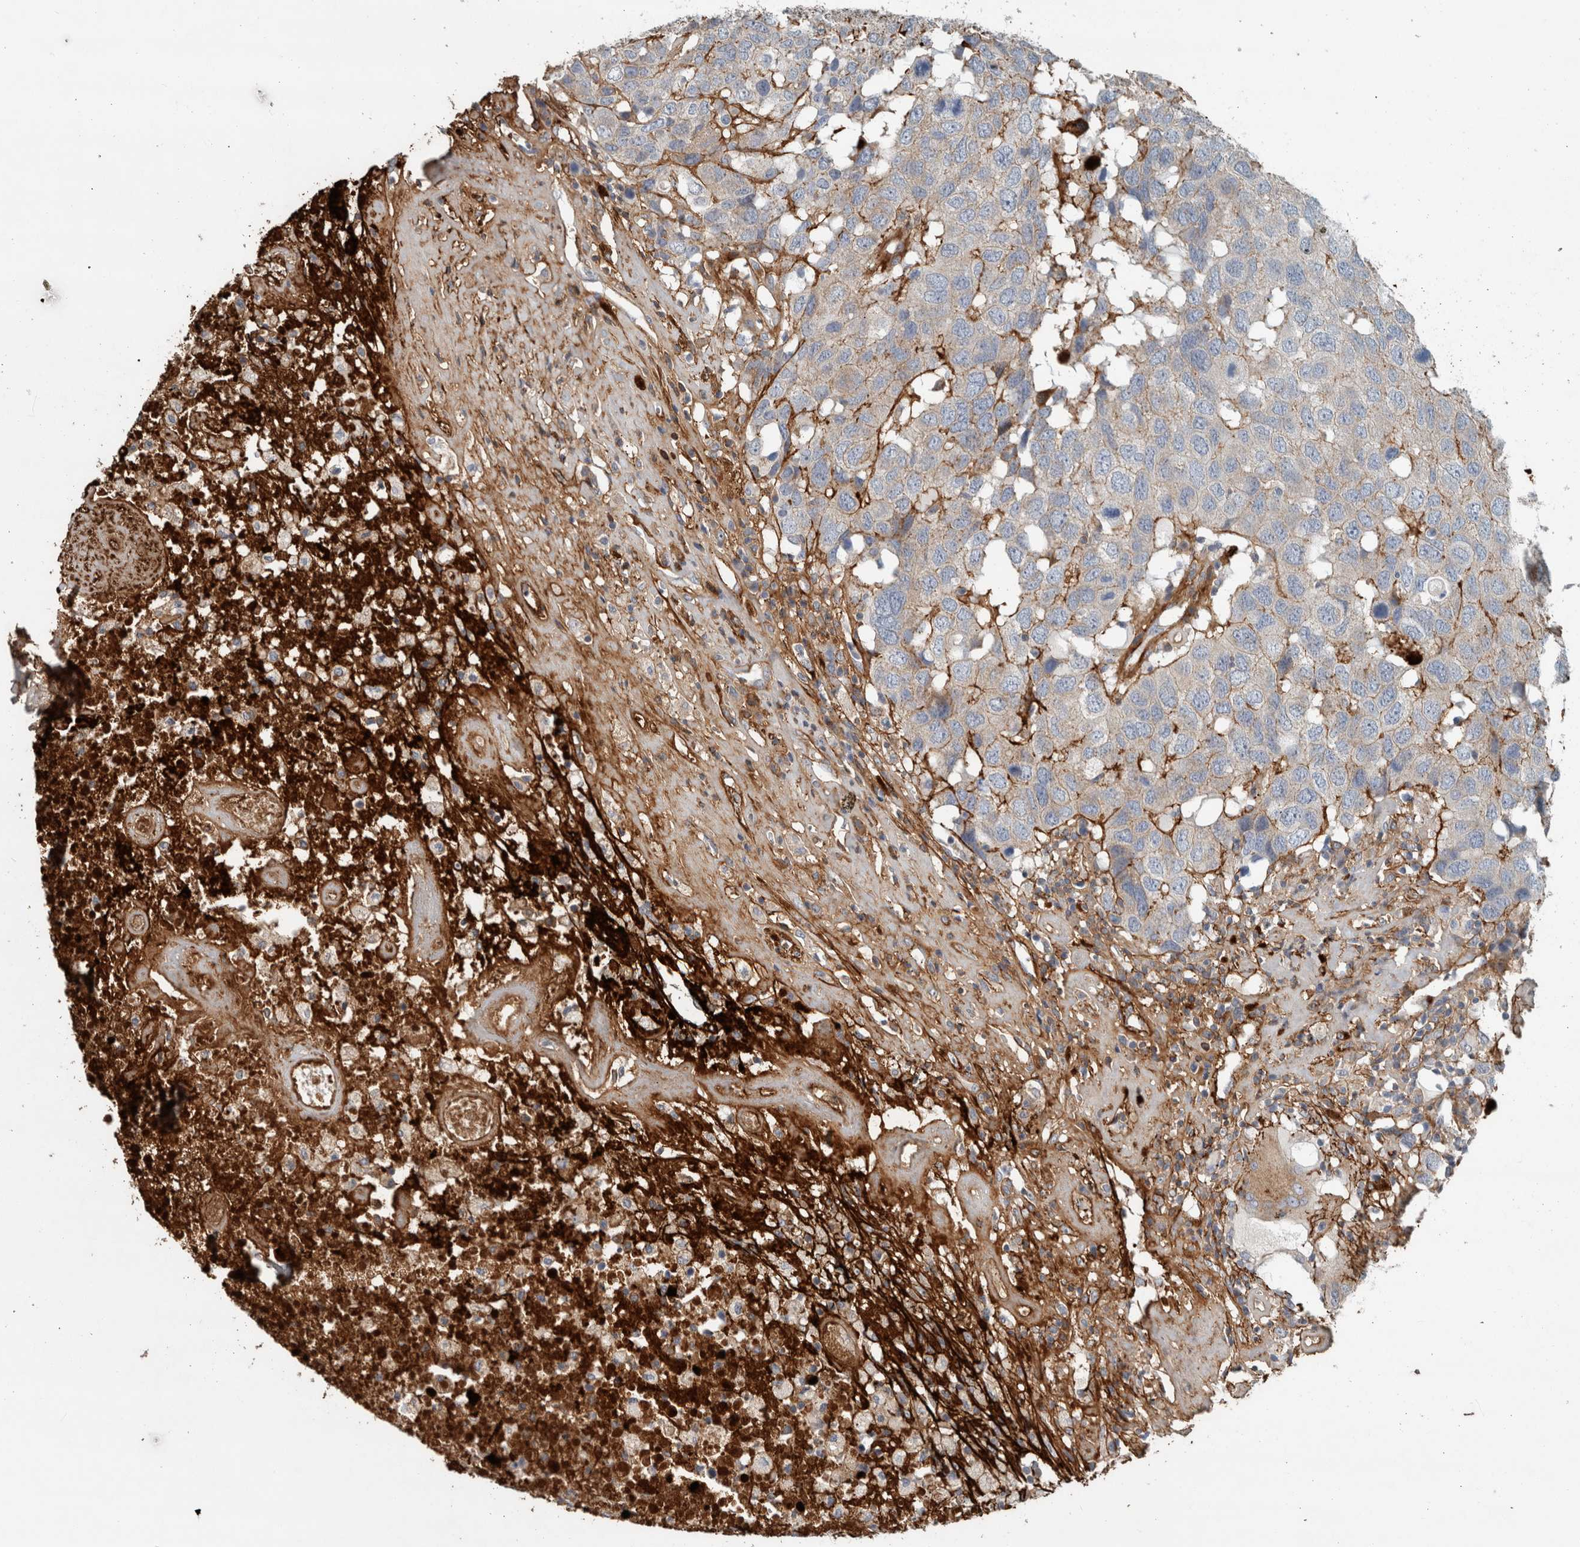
{"staining": {"intensity": "negative", "quantity": "none", "location": "none"}, "tissue": "head and neck cancer", "cell_type": "Tumor cells", "image_type": "cancer", "snomed": [{"axis": "morphology", "description": "Squamous cell carcinoma, NOS"}, {"axis": "topography", "description": "Head-Neck"}], "caption": "The micrograph reveals no staining of tumor cells in squamous cell carcinoma (head and neck).", "gene": "FN1", "patient": {"sex": "male", "age": 66}}